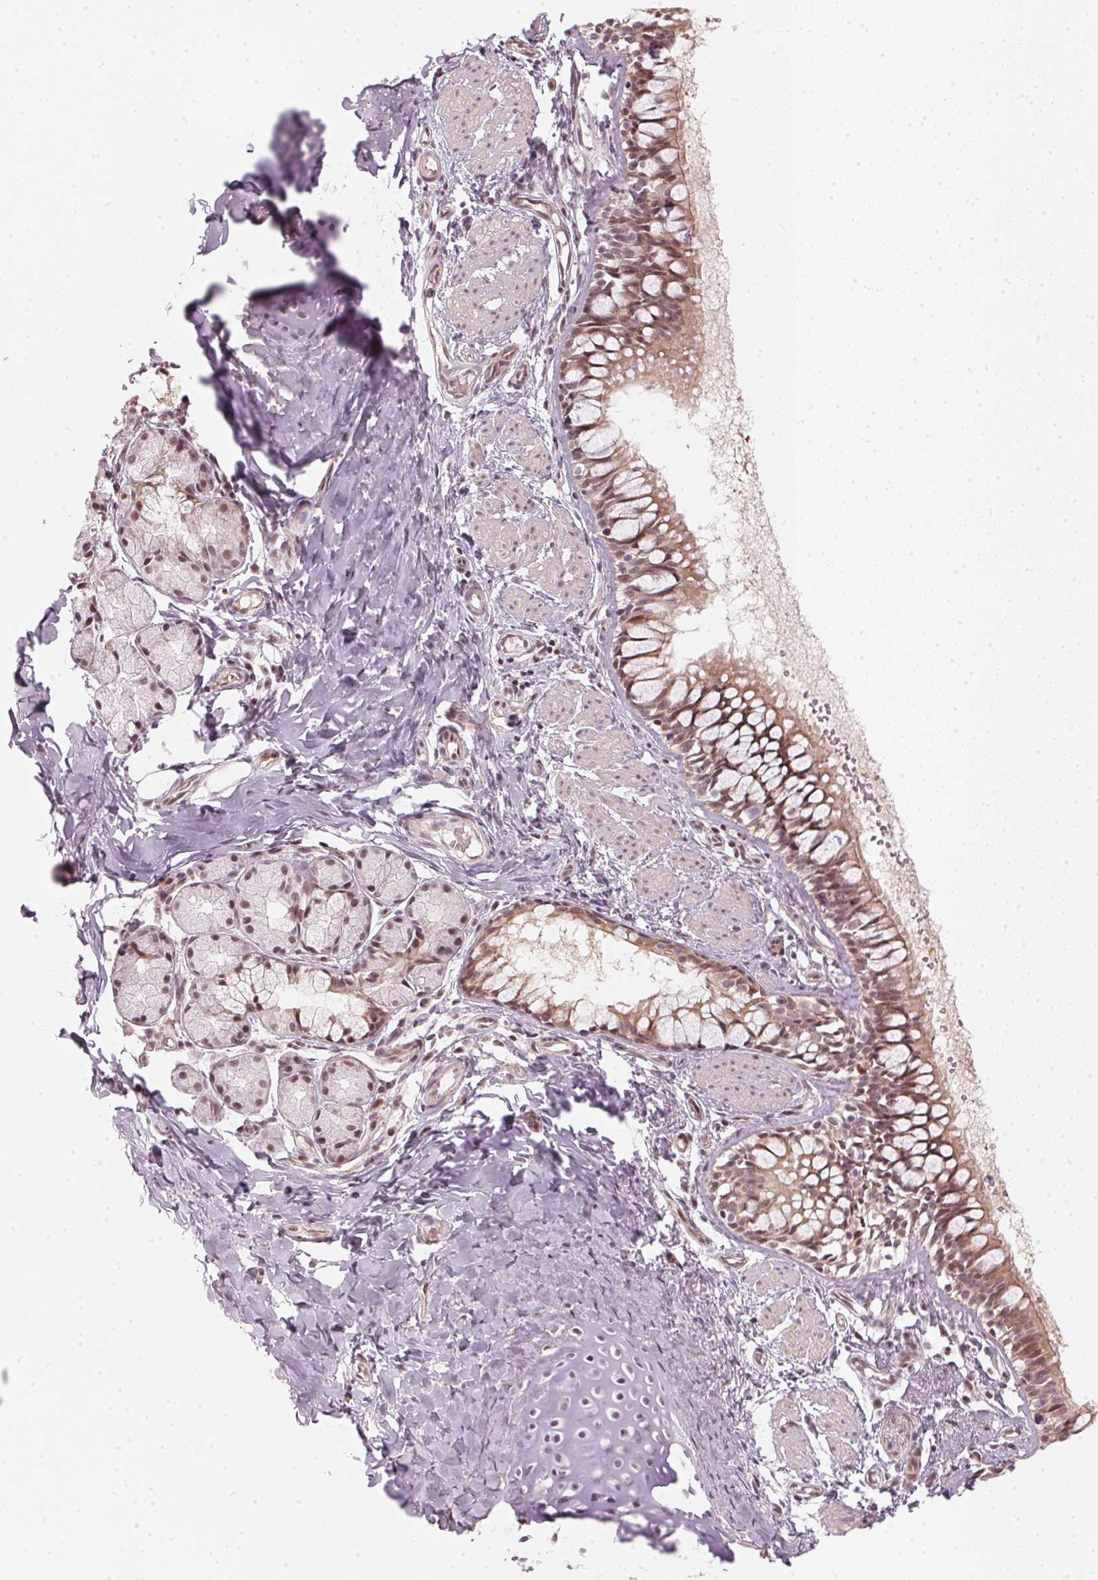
{"staining": {"intensity": "moderate", "quantity": ">75%", "location": "cytoplasmic/membranous,nuclear"}, "tissue": "bronchus", "cell_type": "Respiratory epithelial cells", "image_type": "normal", "snomed": [{"axis": "morphology", "description": "Normal tissue, NOS"}, {"axis": "topography", "description": "Bronchus"}], "caption": "Respiratory epithelial cells display medium levels of moderate cytoplasmic/membranous,nuclear expression in about >75% of cells in normal human bronchus.", "gene": "KAT6A", "patient": {"sex": "male", "age": 1}}